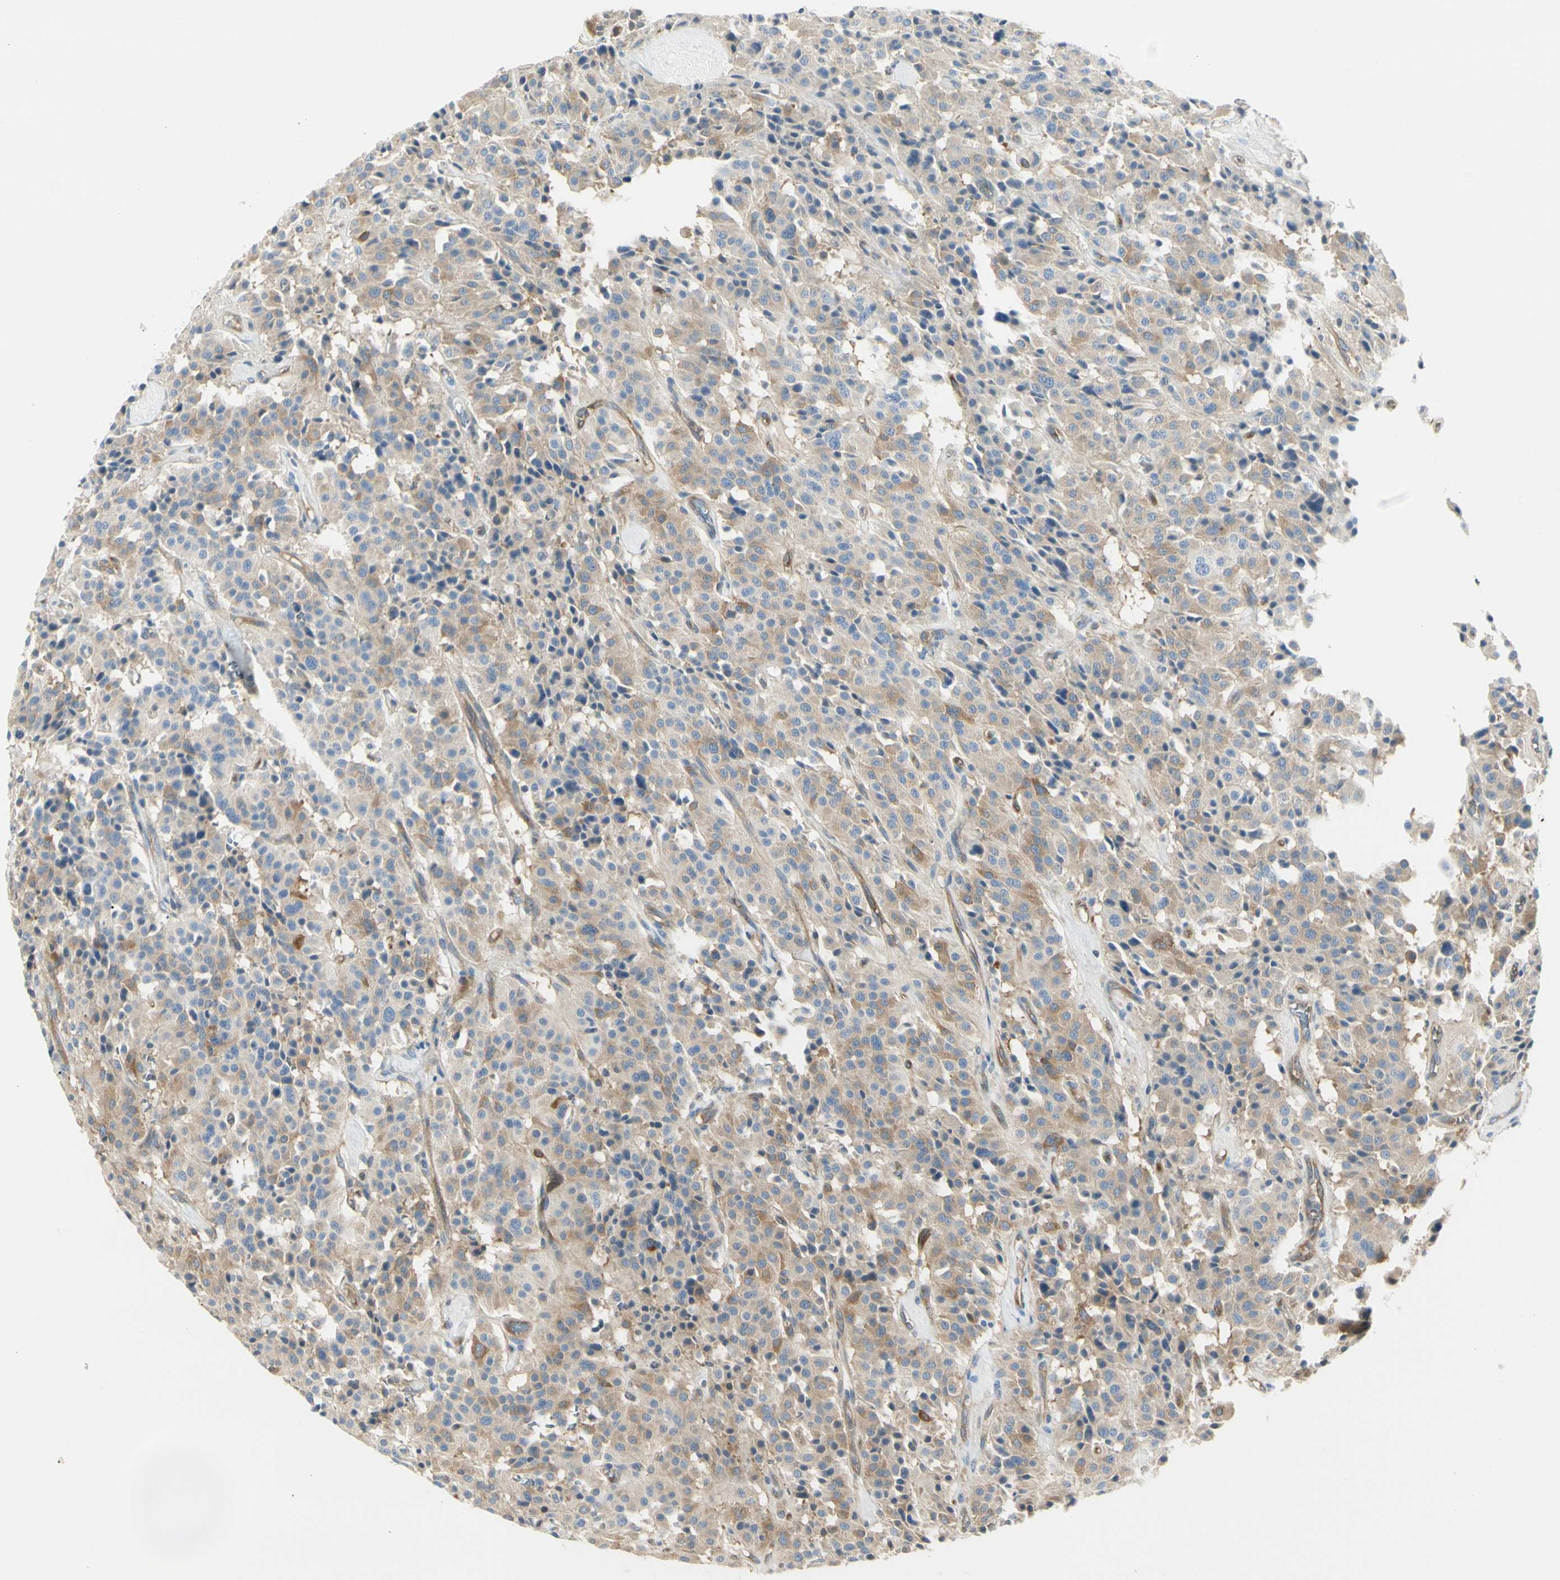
{"staining": {"intensity": "moderate", "quantity": ">75%", "location": "cytoplasmic/membranous"}, "tissue": "carcinoid", "cell_type": "Tumor cells", "image_type": "cancer", "snomed": [{"axis": "morphology", "description": "Carcinoid, malignant, NOS"}, {"axis": "topography", "description": "Lung"}], "caption": "Immunohistochemistry (IHC) of human carcinoid demonstrates medium levels of moderate cytoplasmic/membranous expression in approximately >75% of tumor cells. The staining is performed using DAB (3,3'-diaminobenzidine) brown chromogen to label protein expression. The nuclei are counter-stained blue using hematoxylin.", "gene": "NFKB2", "patient": {"sex": "male", "age": 30}}